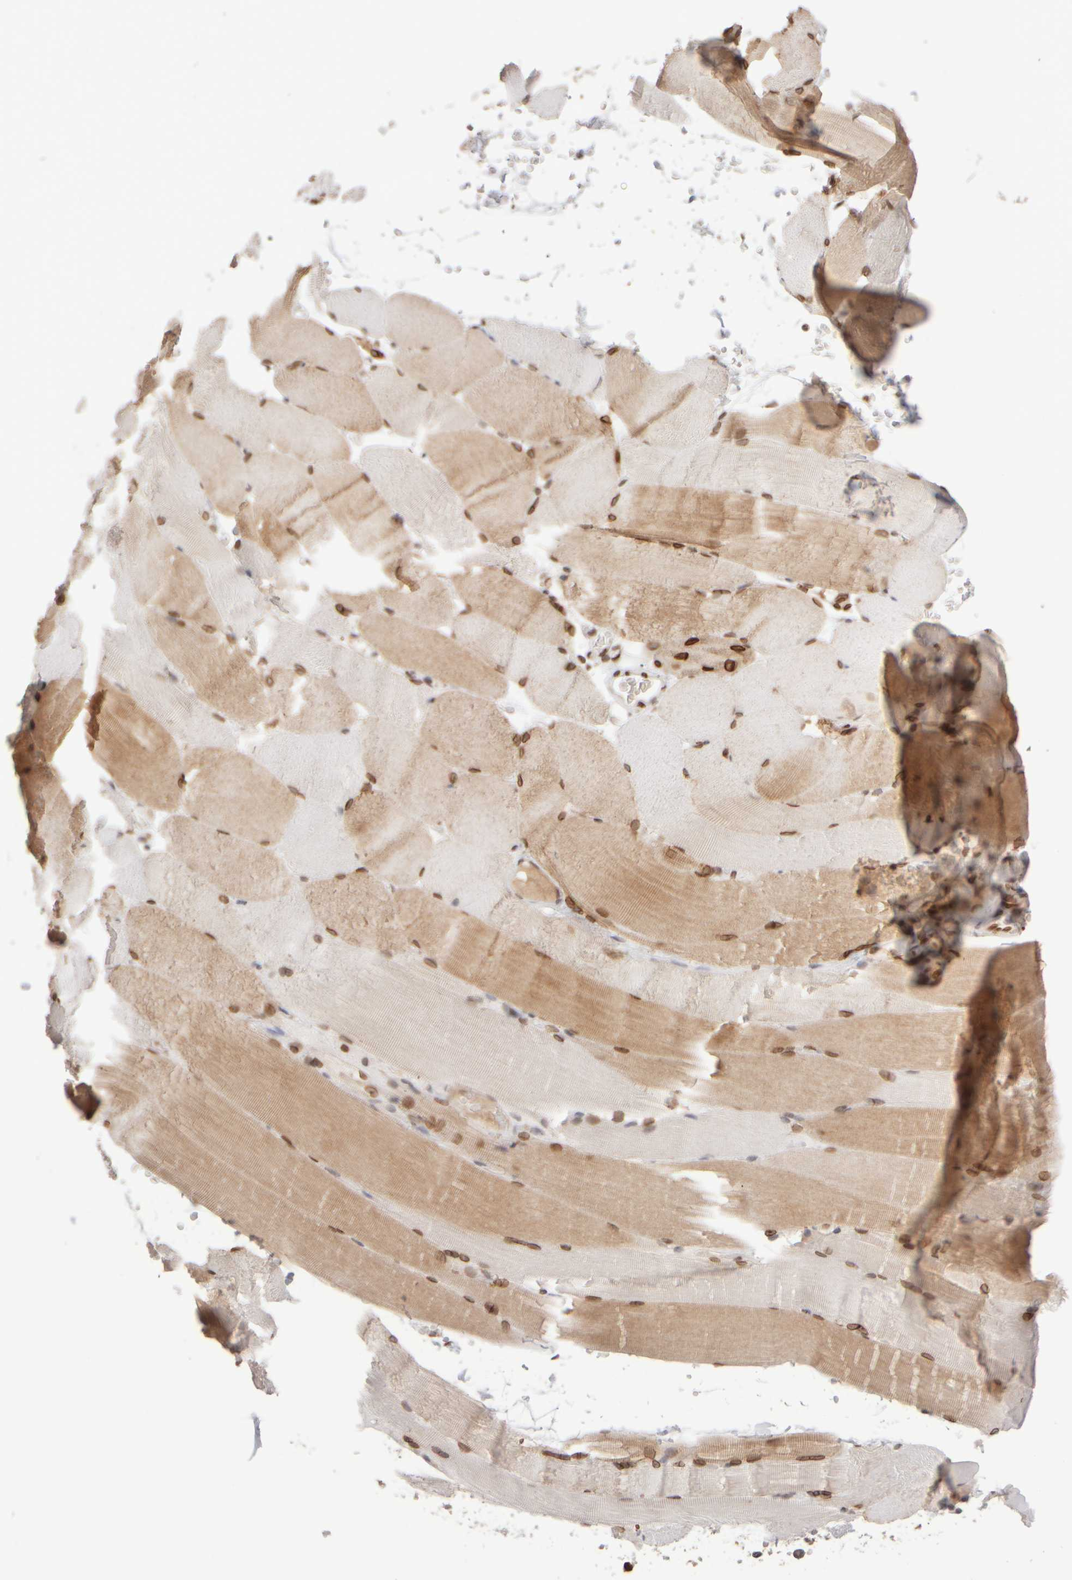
{"staining": {"intensity": "moderate", "quantity": "25%-75%", "location": "cytoplasmic/membranous,nuclear"}, "tissue": "skeletal muscle", "cell_type": "Myocytes", "image_type": "normal", "snomed": [{"axis": "morphology", "description": "Normal tissue, NOS"}, {"axis": "topography", "description": "Skeletal muscle"}, {"axis": "topography", "description": "Parathyroid gland"}], "caption": "Brown immunohistochemical staining in unremarkable skeletal muscle demonstrates moderate cytoplasmic/membranous,nuclear positivity in about 25%-75% of myocytes. Nuclei are stained in blue.", "gene": "ZC3HC1", "patient": {"sex": "female", "age": 37}}